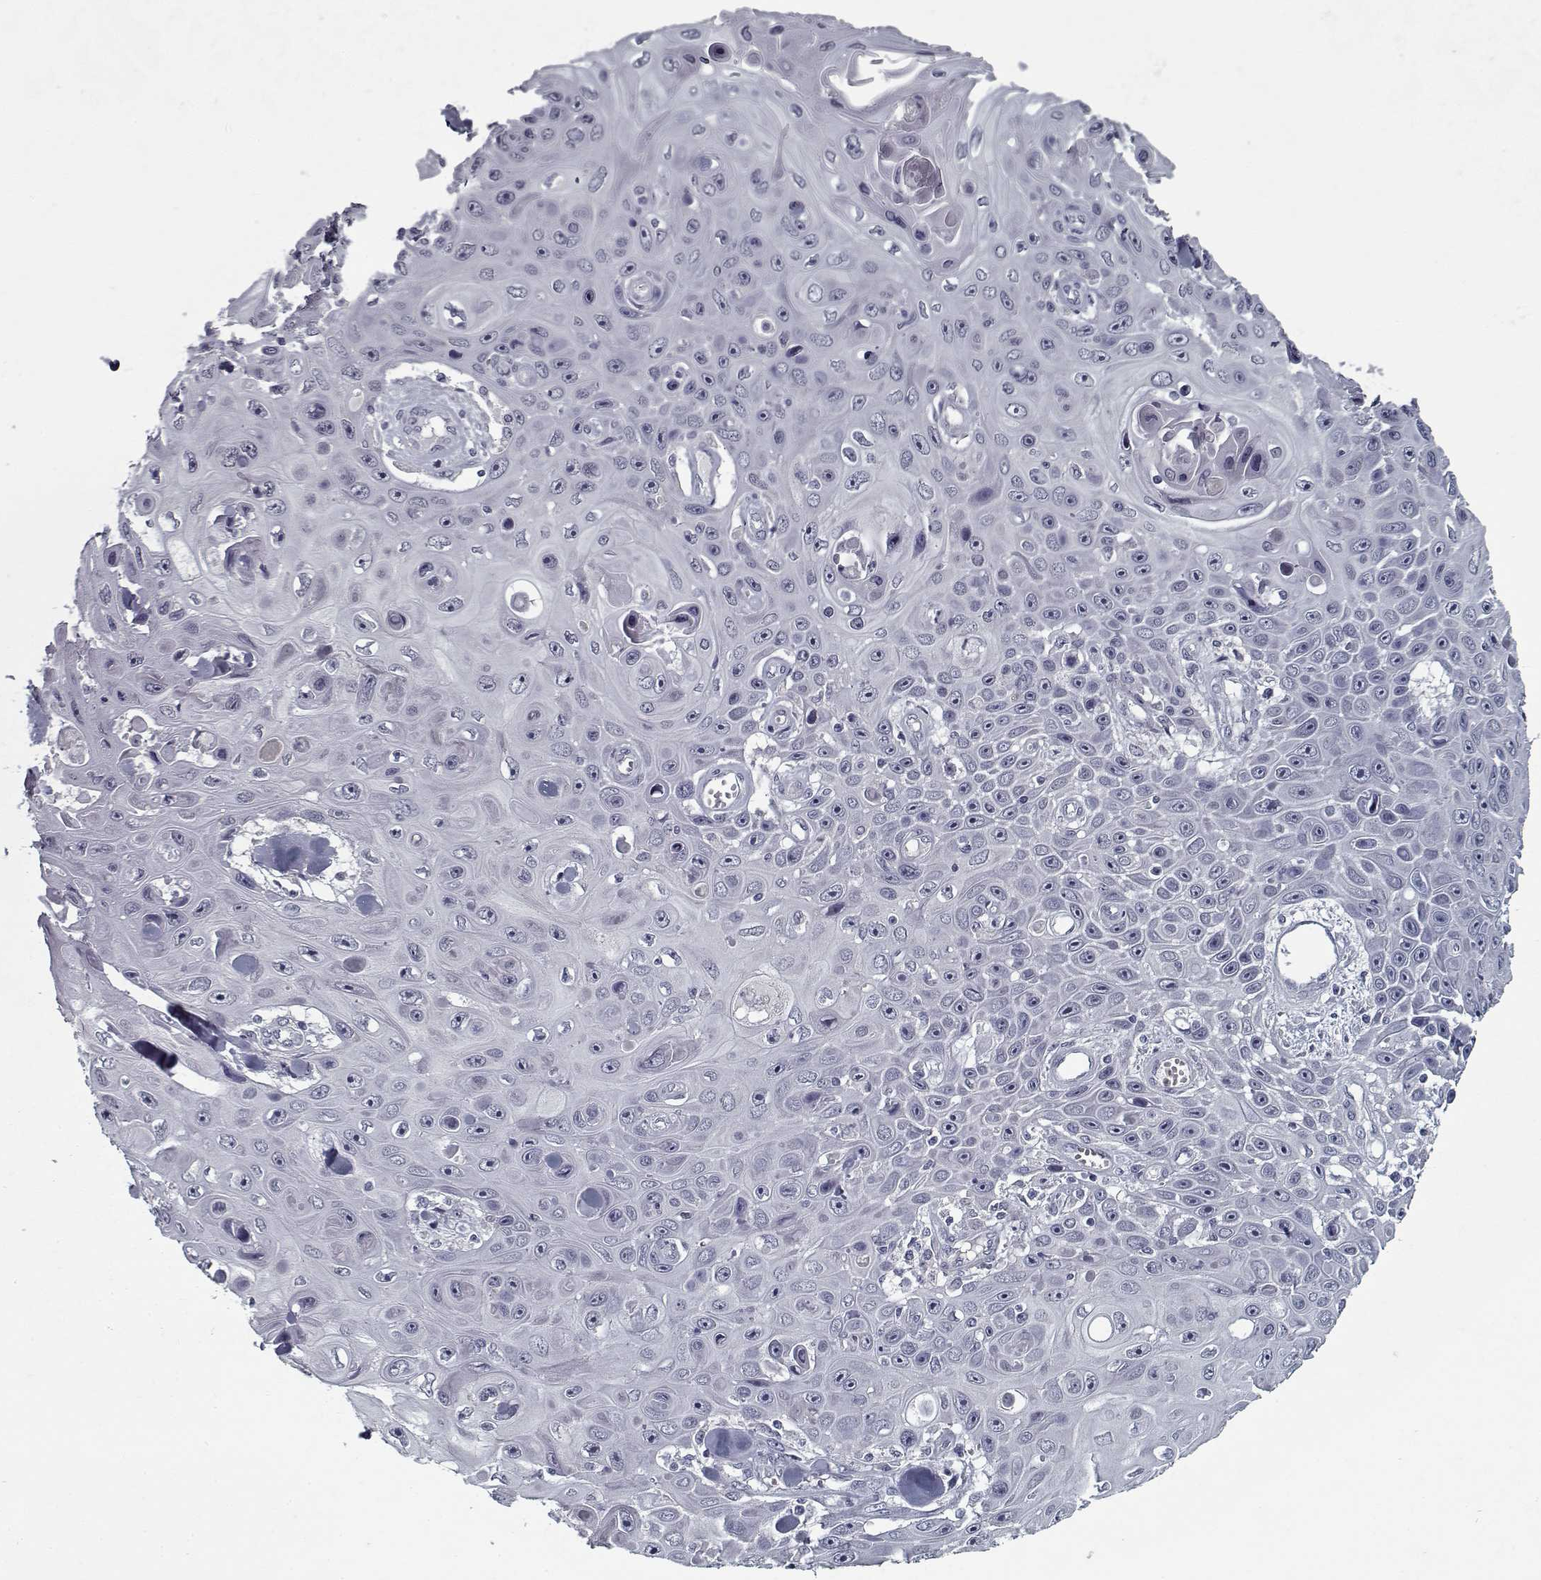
{"staining": {"intensity": "negative", "quantity": "none", "location": "none"}, "tissue": "skin cancer", "cell_type": "Tumor cells", "image_type": "cancer", "snomed": [{"axis": "morphology", "description": "Squamous cell carcinoma, NOS"}, {"axis": "topography", "description": "Skin"}], "caption": "Immunohistochemical staining of skin squamous cell carcinoma displays no significant staining in tumor cells.", "gene": "GAD2", "patient": {"sex": "male", "age": 82}}